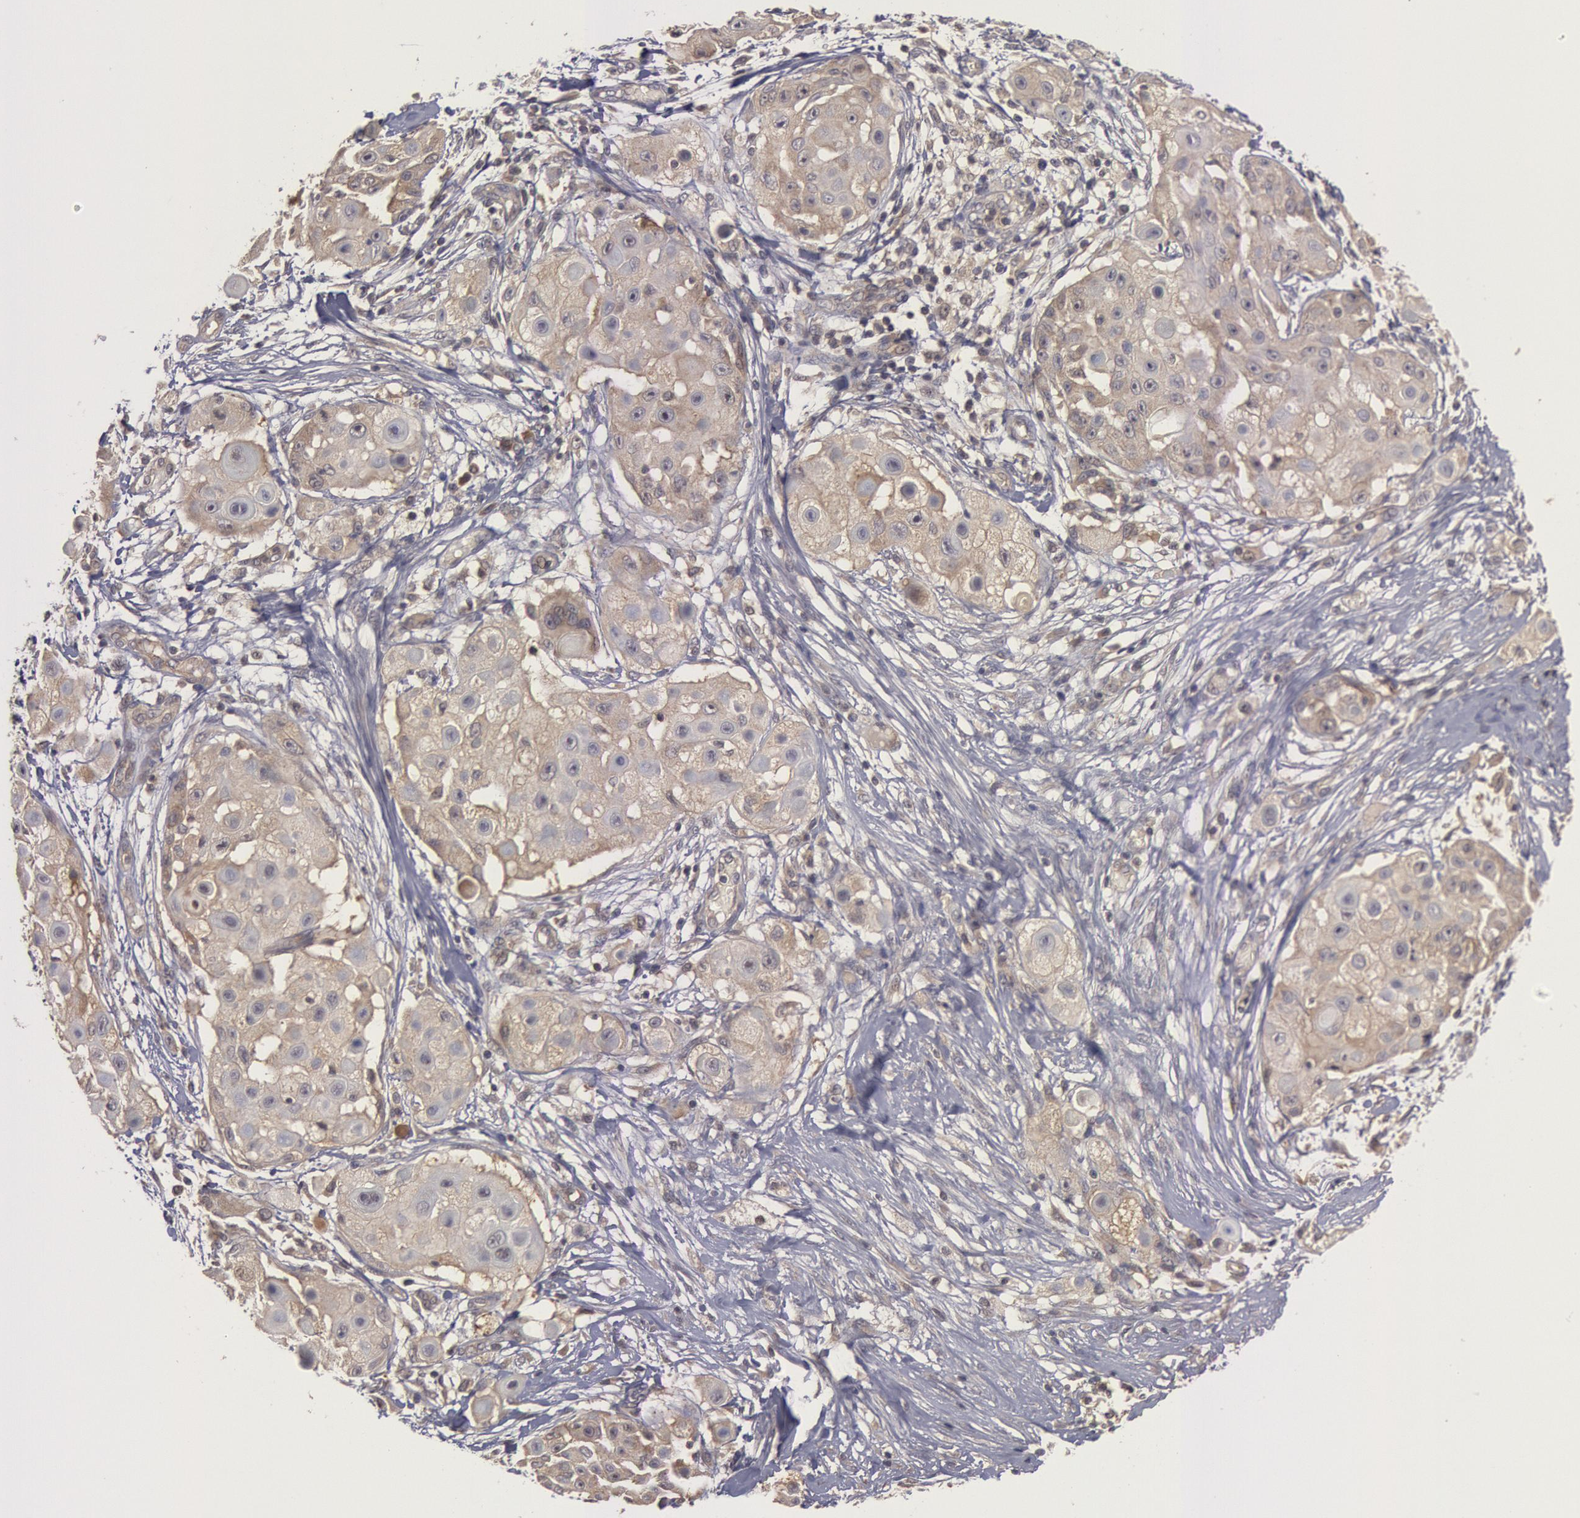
{"staining": {"intensity": "weak", "quantity": "25%-75%", "location": "cytoplasmic/membranous"}, "tissue": "skin cancer", "cell_type": "Tumor cells", "image_type": "cancer", "snomed": [{"axis": "morphology", "description": "Squamous cell carcinoma, NOS"}, {"axis": "topography", "description": "Skin"}], "caption": "Weak cytoplasmic/membranous expression is identified in about 25%-75% of tumor cells in skin cancer (squamous cell carcinoma). (brown staining indicates protein expression, while blue staining denotes nuclei).", "gene": "BRAF", "patient": {"sex": "female", "age": 57}}